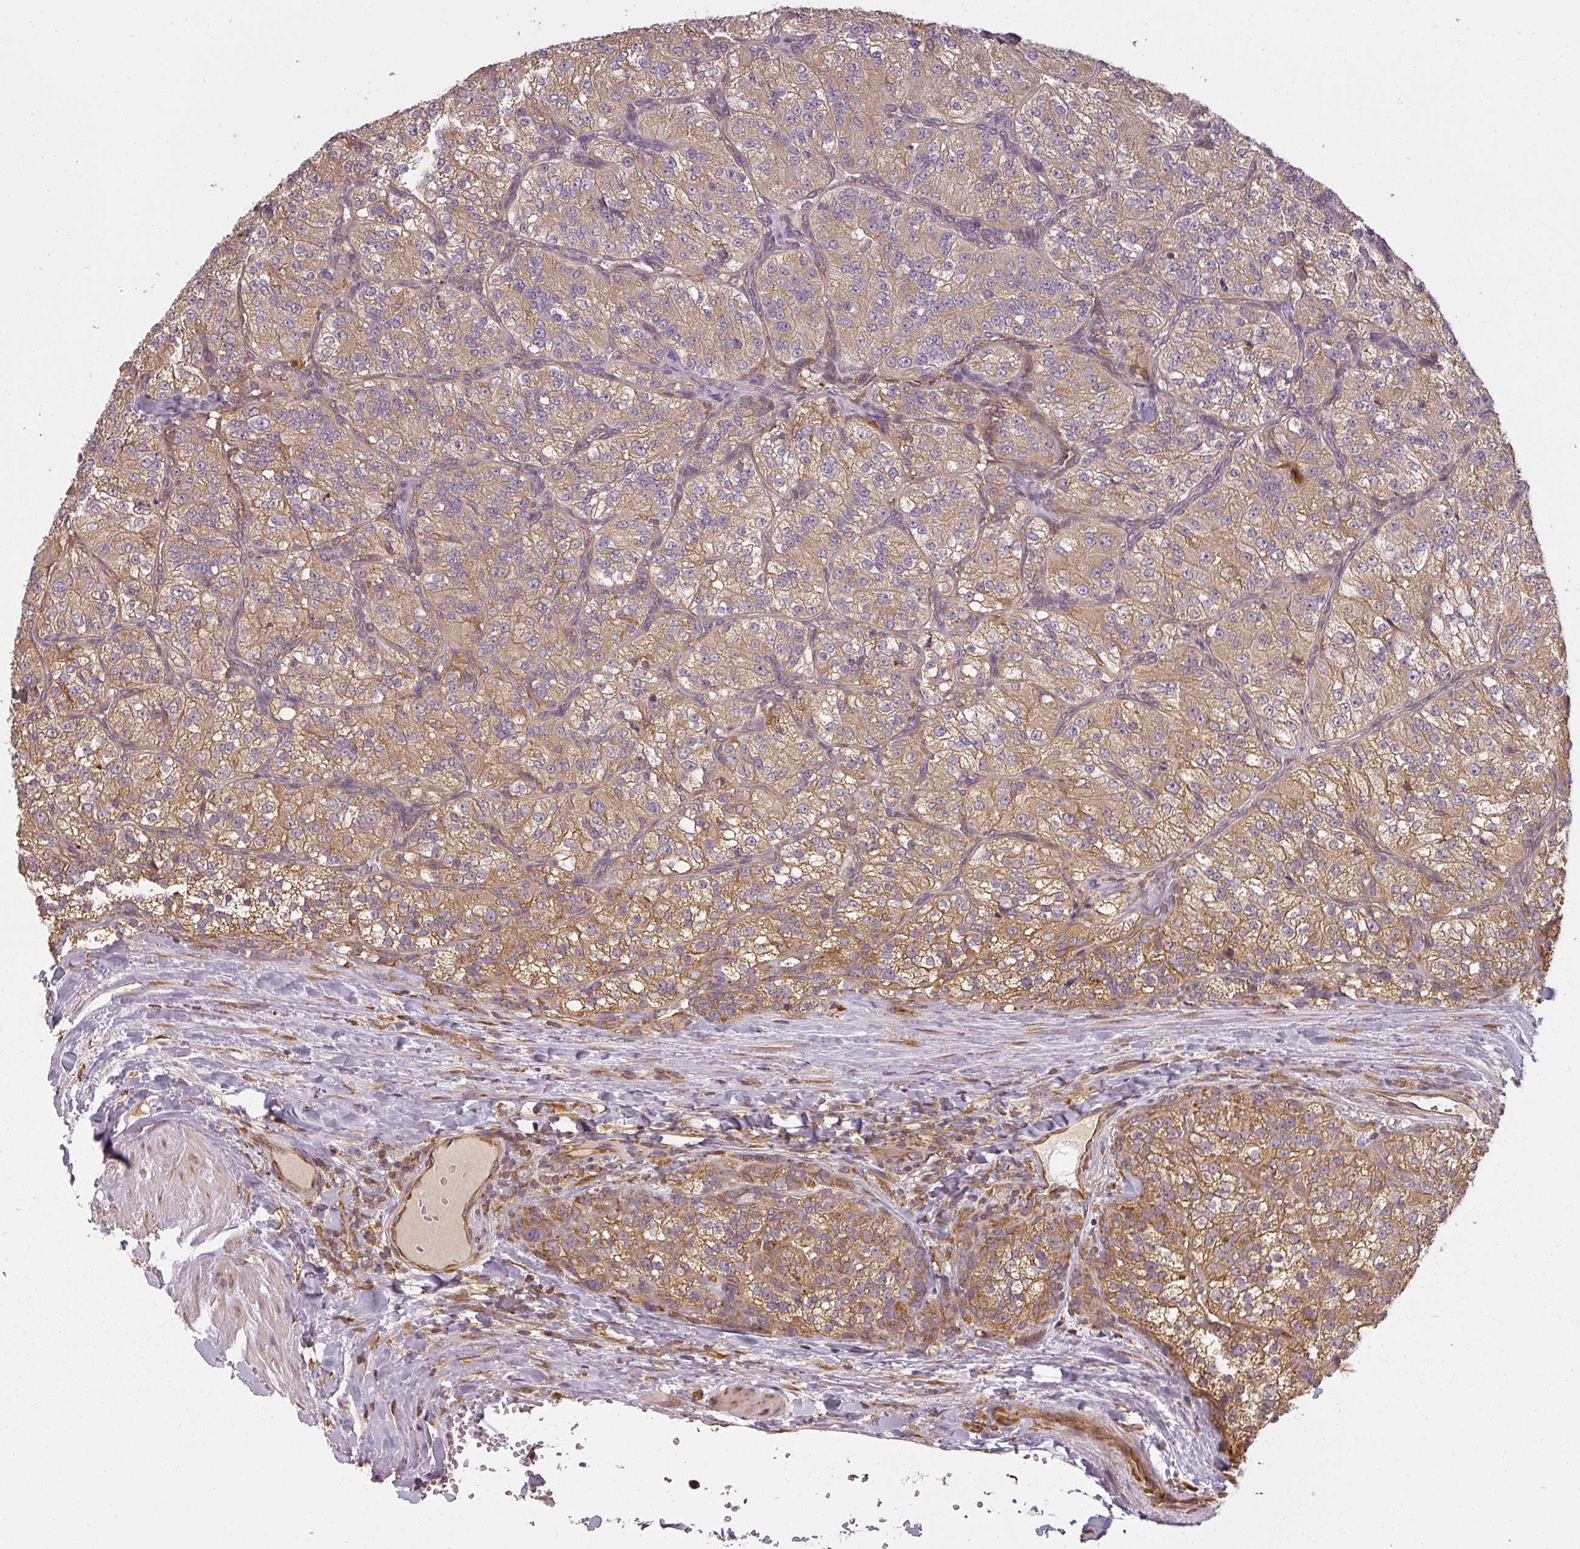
{"staining": {"intensity": "moderate", "quantity": ">75%", "location": "cytoplasmic/membranous"}, "tissue": "renal cancer", "cell_type": "Tumor cells", "image_type": "cancer", "snomed": [{"axis": "morphology", "description": "Adenocarcinoma, NOS"}, {"axis": "topography", "description": "Kidney"}], "caption": "Brown immunohistochemical staining in human adenocarcinoma (renal) displays moderate cytoplasmic/membranous positivity in approximately >75% of tumor cells.", "gene": "RPL24", "patient": {"sex": "female", "age": 63}}